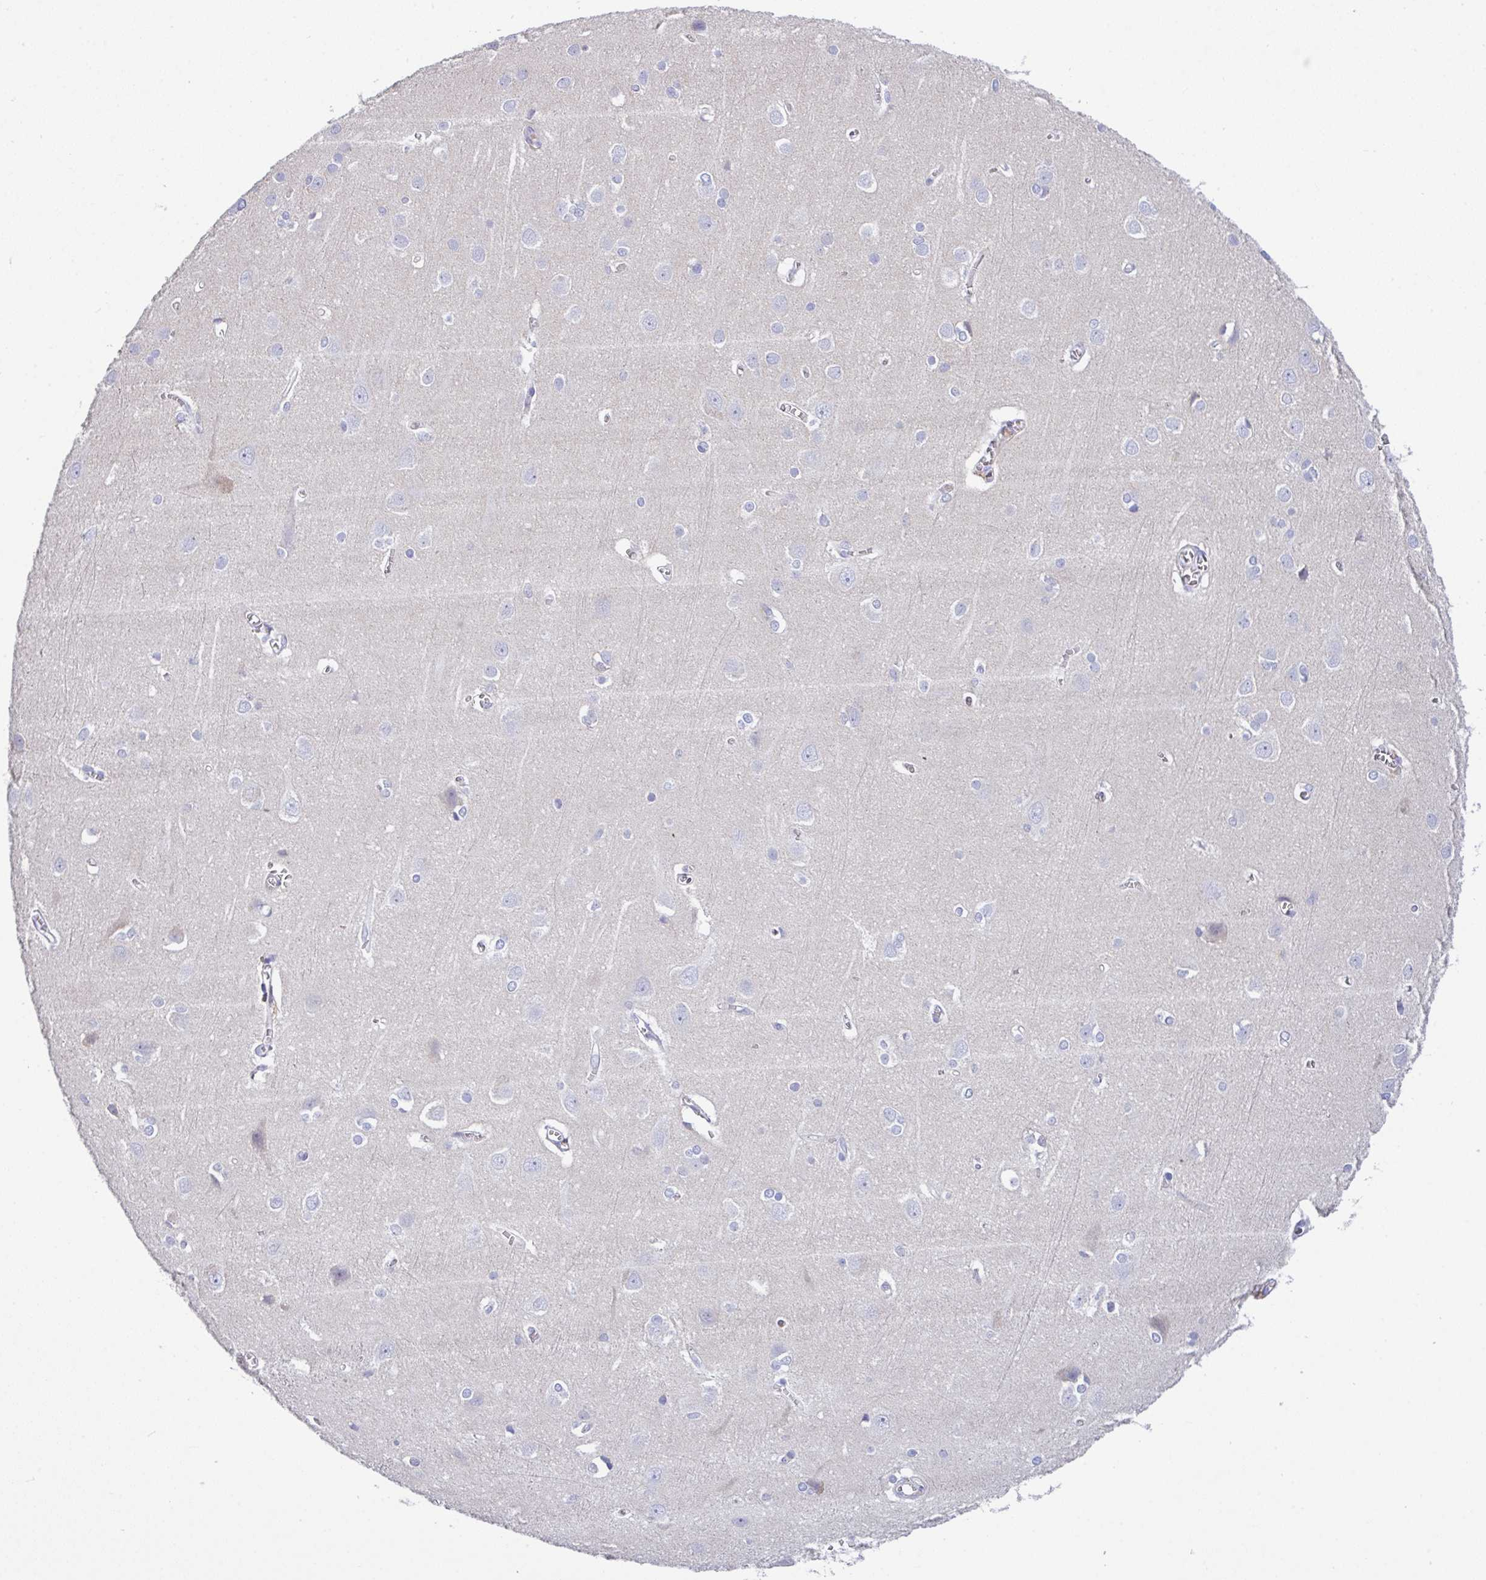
{"staining": {"intensity": "negative", "quantity": "none", "location": "none"}, "tissue": "cerebral cortex", "cell_type": "Endothelial cells", "image_type": "normal", "snomed": [{"axis": "morphology", "description": "Normal tissue, NOS"}, {"axis": "topography", "description": "Cerebral cortex"}], "caption": "Endothelial cells show no significant protein positivity in benign cerebral cortex.", "gene": "CA10", "patient": {"sex": "male", "age": 37}}